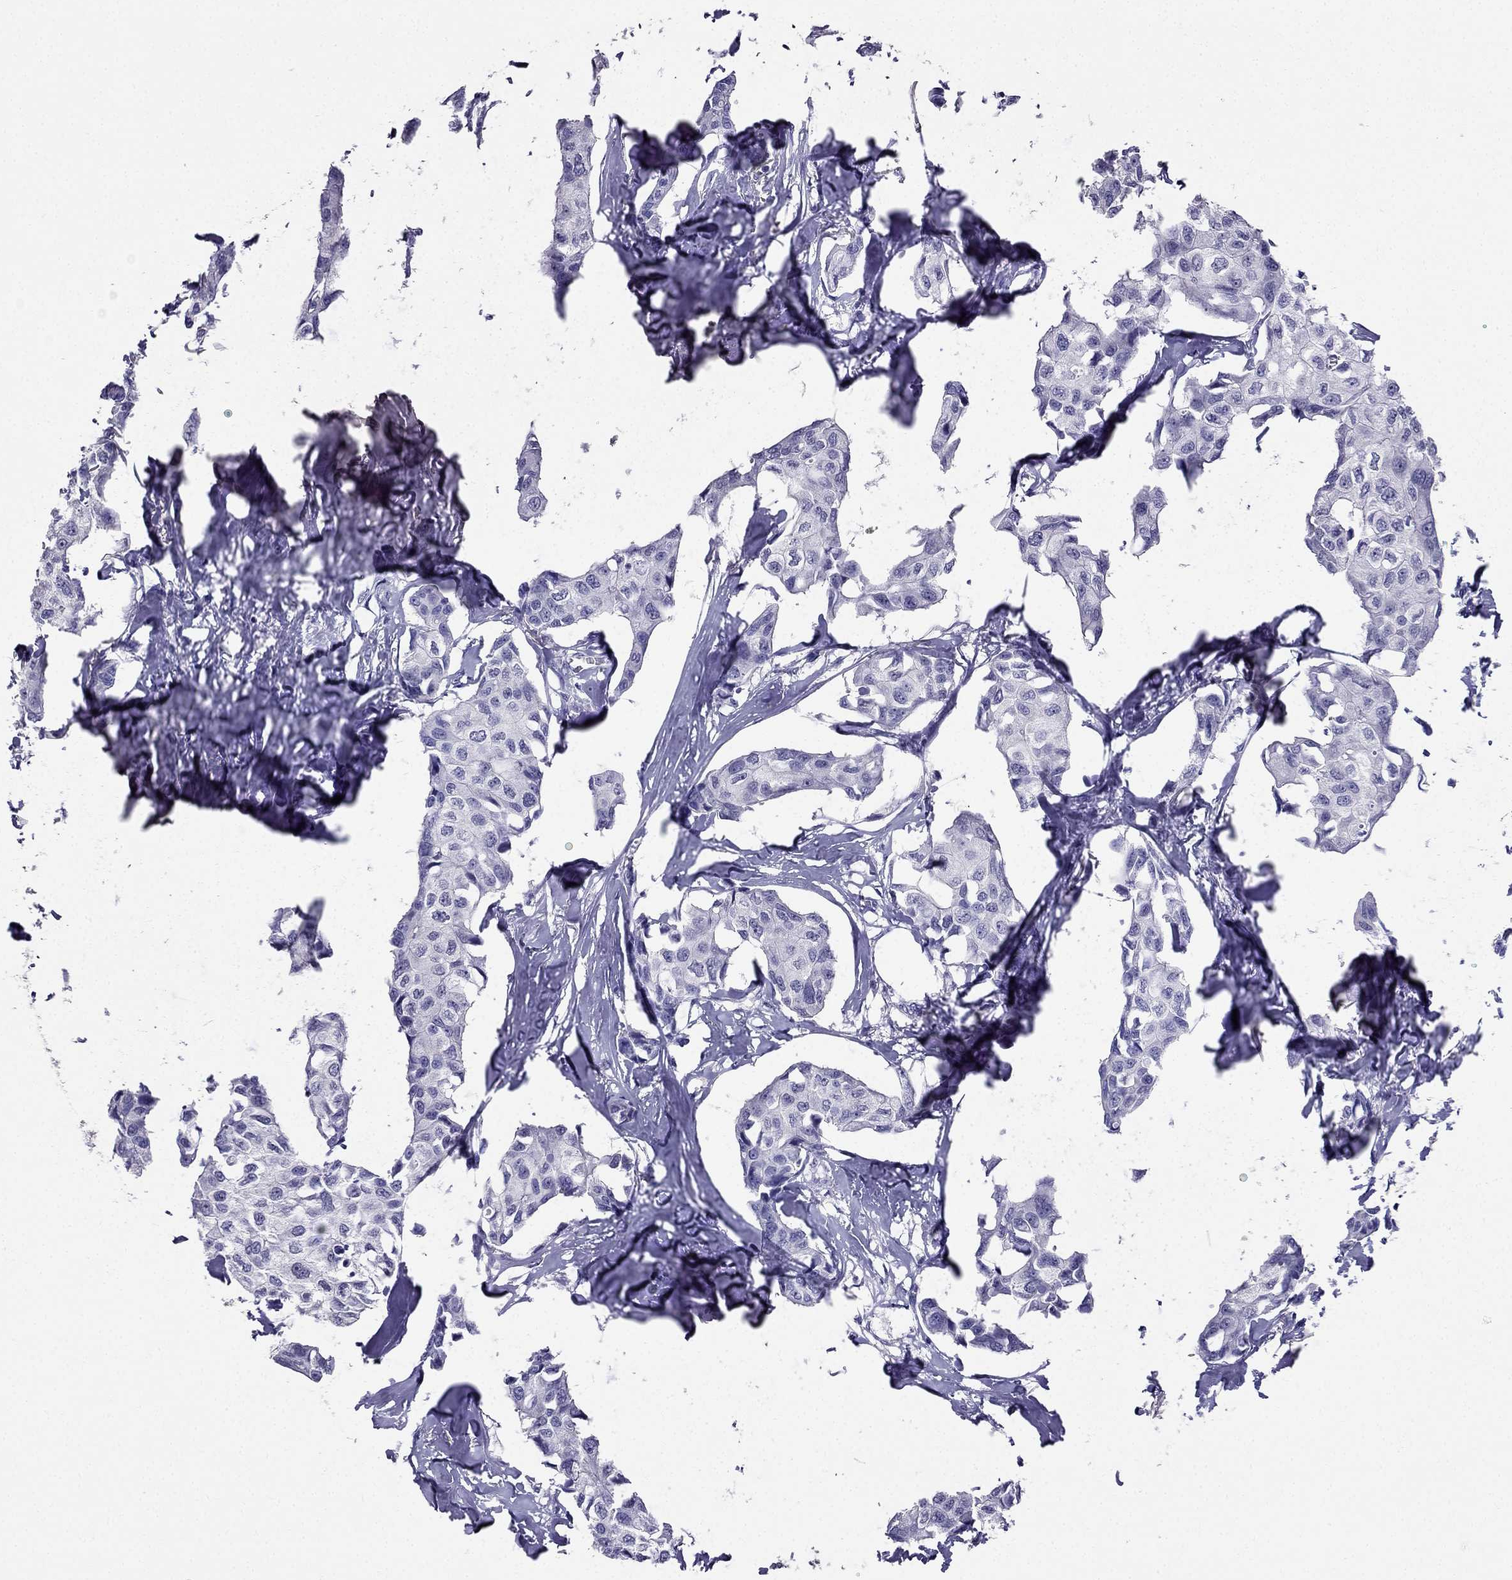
{"staining": {"intensity": "negative", "quantity": "none", "location": "none"}, "tissue": "breast cancer", "cell_type": "Tumor cells", "image_type": "cancer", "snomed": [{"axis": "morphology", "description": "Duct carcinoma"}, {"axis": "topography", "description": "Breast"}], "caption": "This is an immunohistochemistry (IHC) image of human breast invasive ductal carcinoma. There is no positivity in tumor cells.", "gene": "ARID3A", "patient": {"sex": "female", "age": 80}}